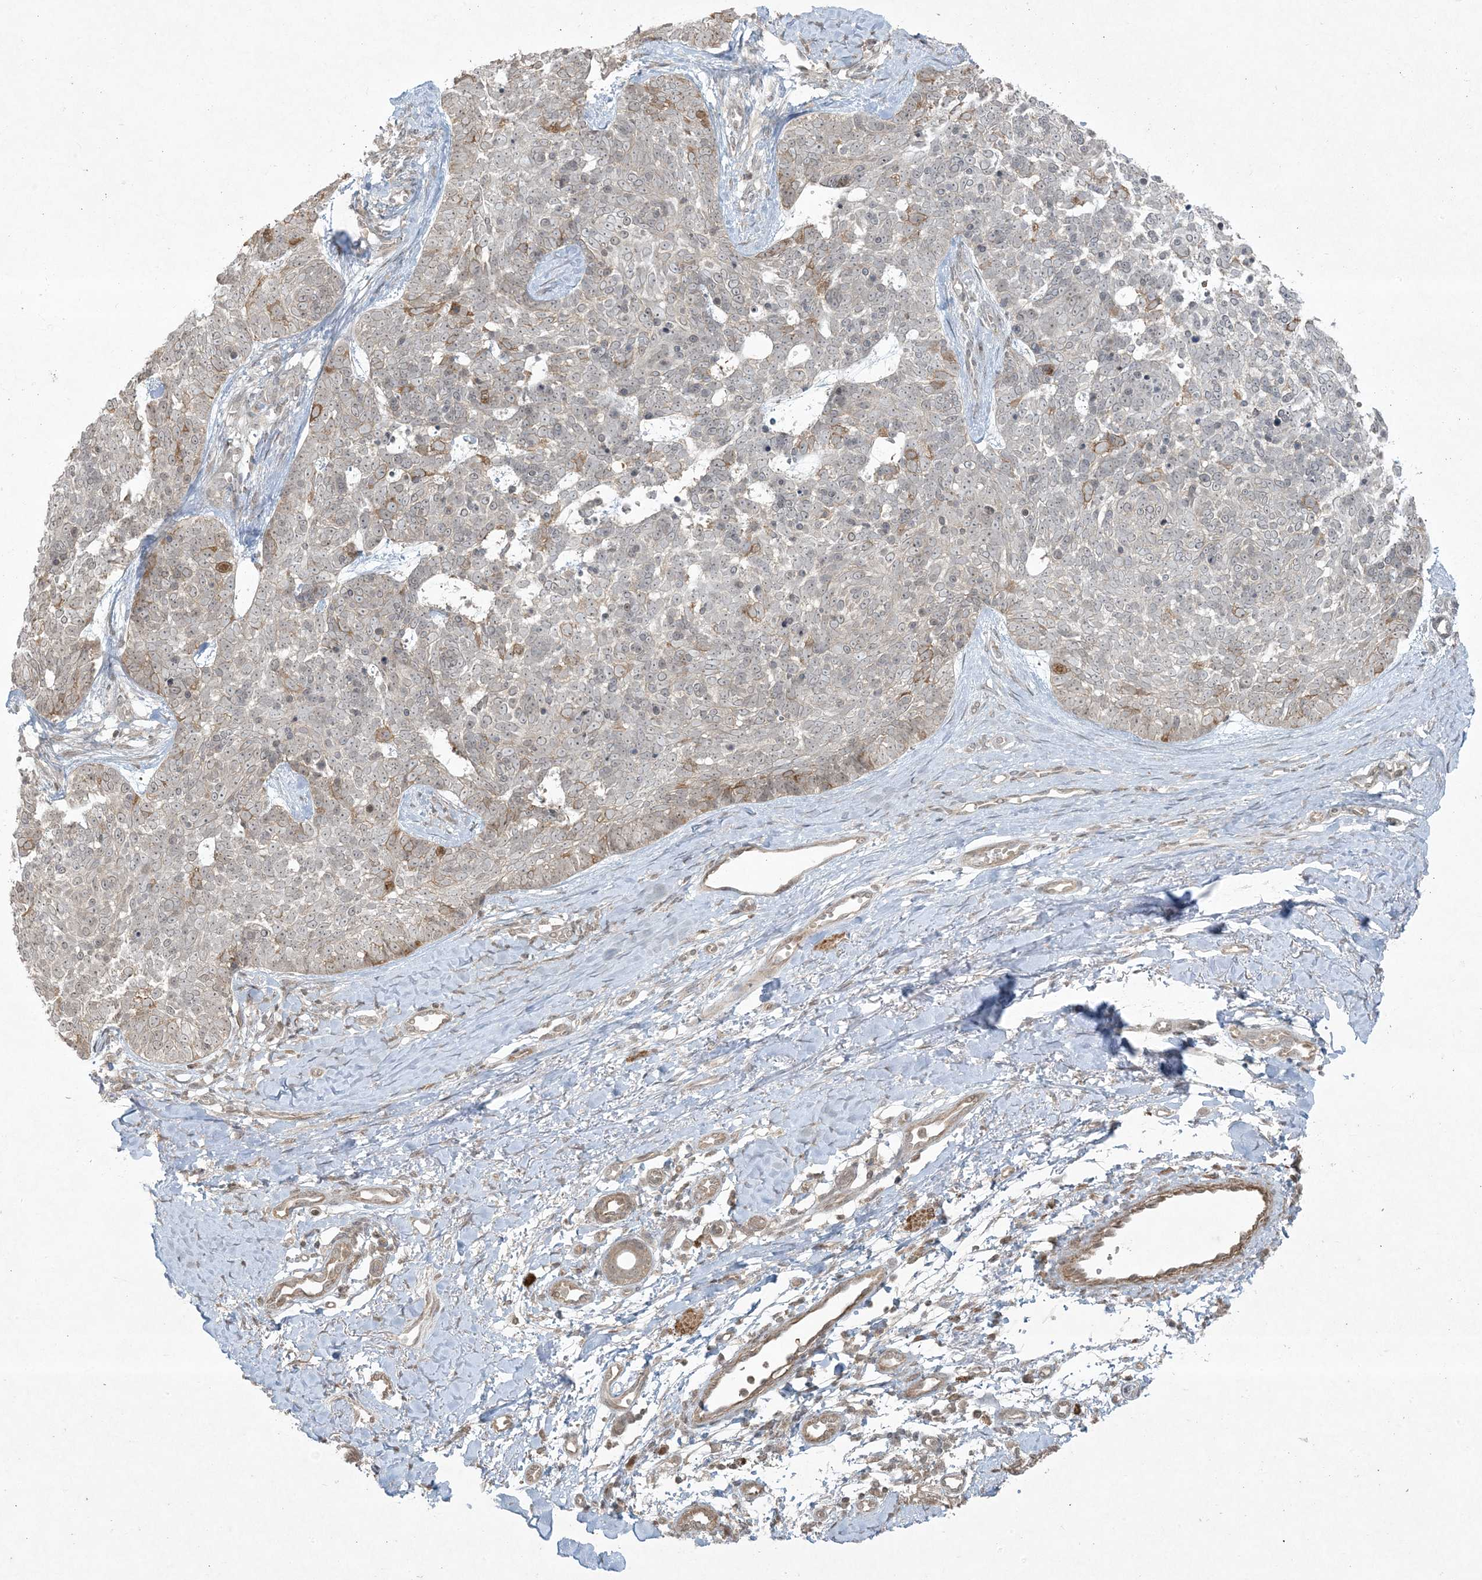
{"staining": {"intensity": "negative", "quantity": "none", "location": "none"}, "tissue": "skin cancer", "cell_type": "Tumor cells", "image_type": "cancer", "snomed": [{"axis": "morphology", "description": "Basal cell carcinoma"}, {"axis": "topography", "description": "Skin"}], "caption": "High power microscopy histopathology image of an immunohistochemistry image of basal cell carcinoma (skin), revealing no significant staining in tumor cells.", "gene": "ZNF263", "patient": {"sex": "female", "age": 81}}